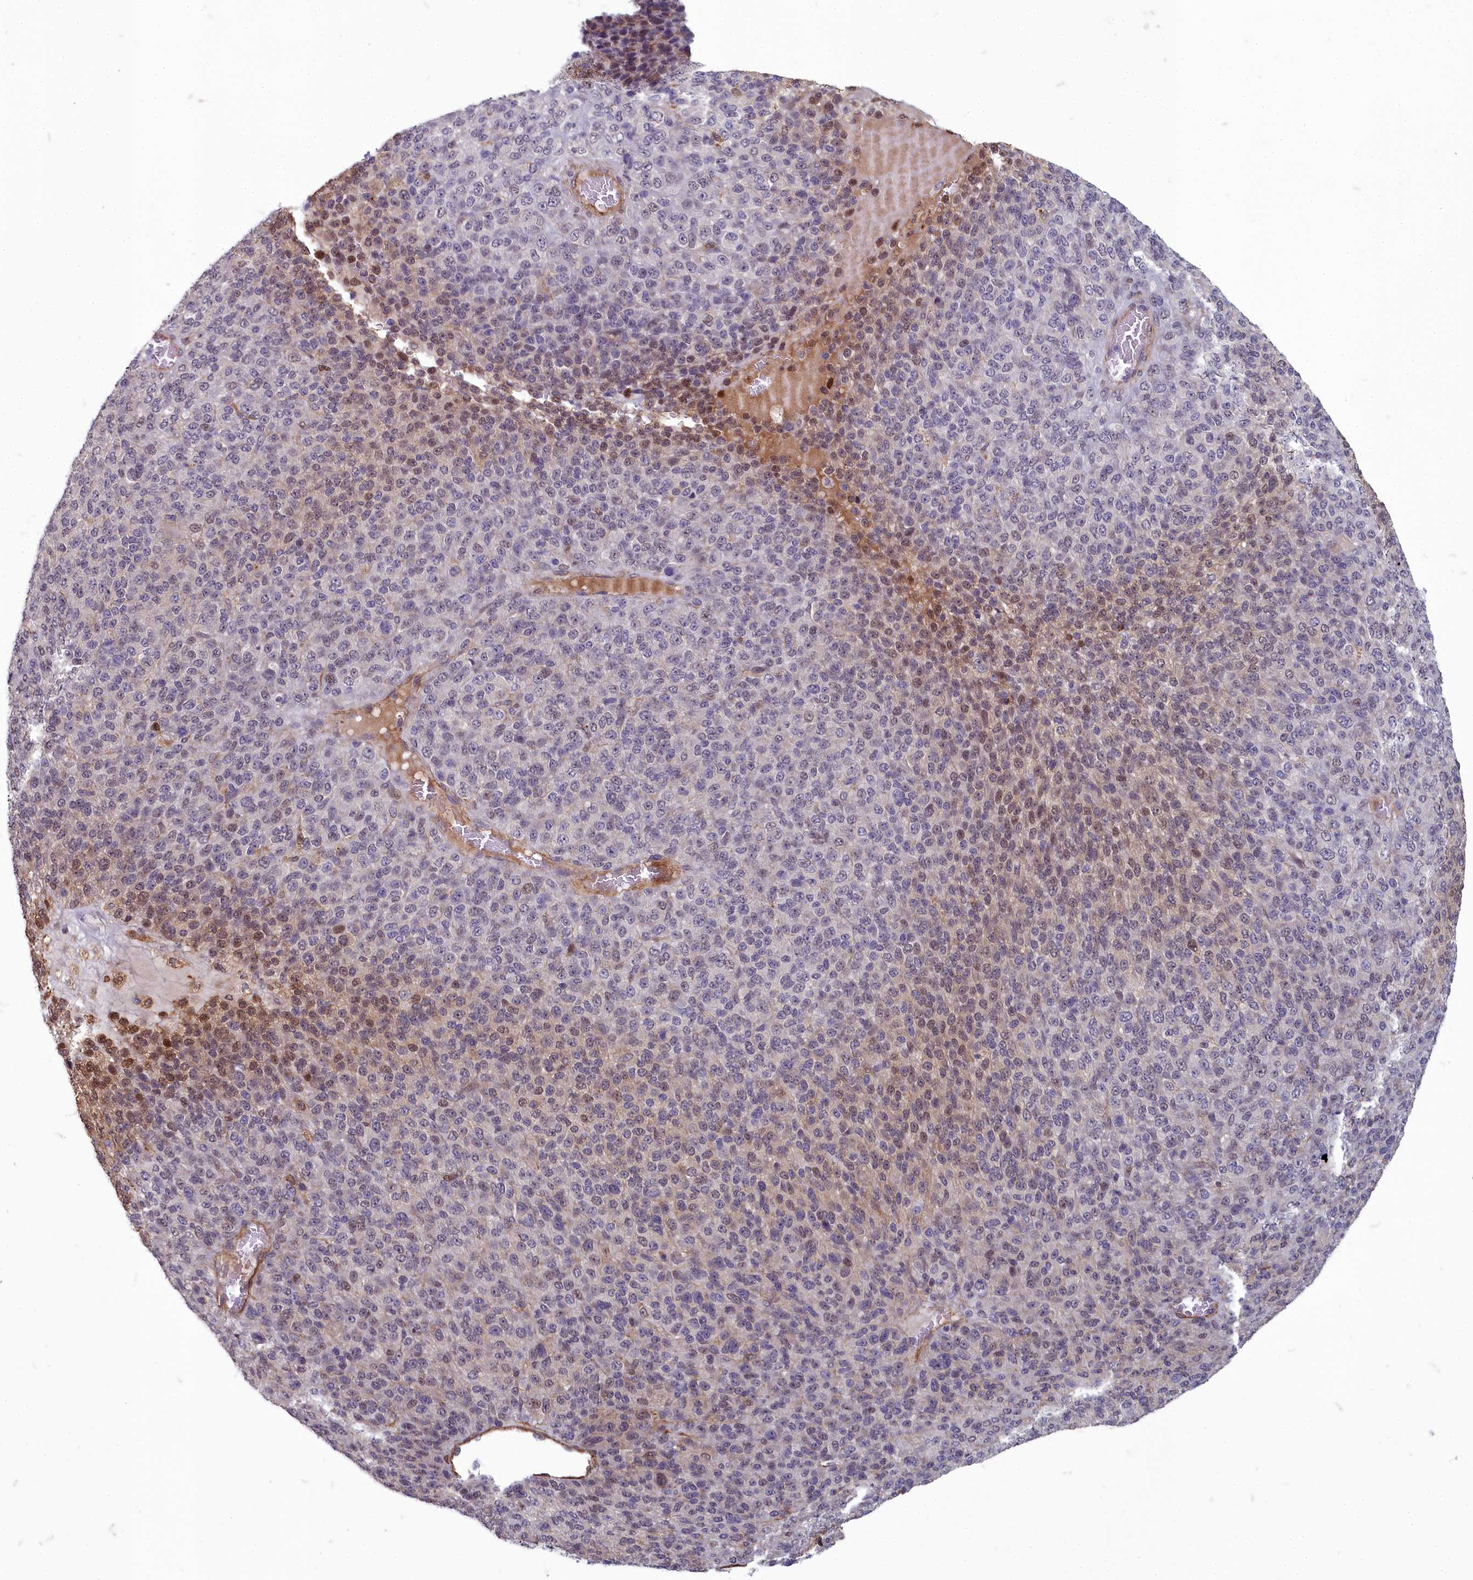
{"staining": {"intensity": "moderate", "quantity": "<25%", "location": "nuclear"}, "tissue": "melanoma", "cell_type": "Tumor cells", "image_type": "cancer", "snomed": [{"axis": "morphology", "description": "Malignant melanoma, Metastatic site"}, {"axis": "topography", "description": "Brain"}], "caption": "Immunohistochemistry of human malignant melanoma (metastatic site) reveals low levels of moderate nuclear expression in about <25% of tumor cells.", "gene": "ZNF626", "patient": {"sex": "female", "age": 56}}